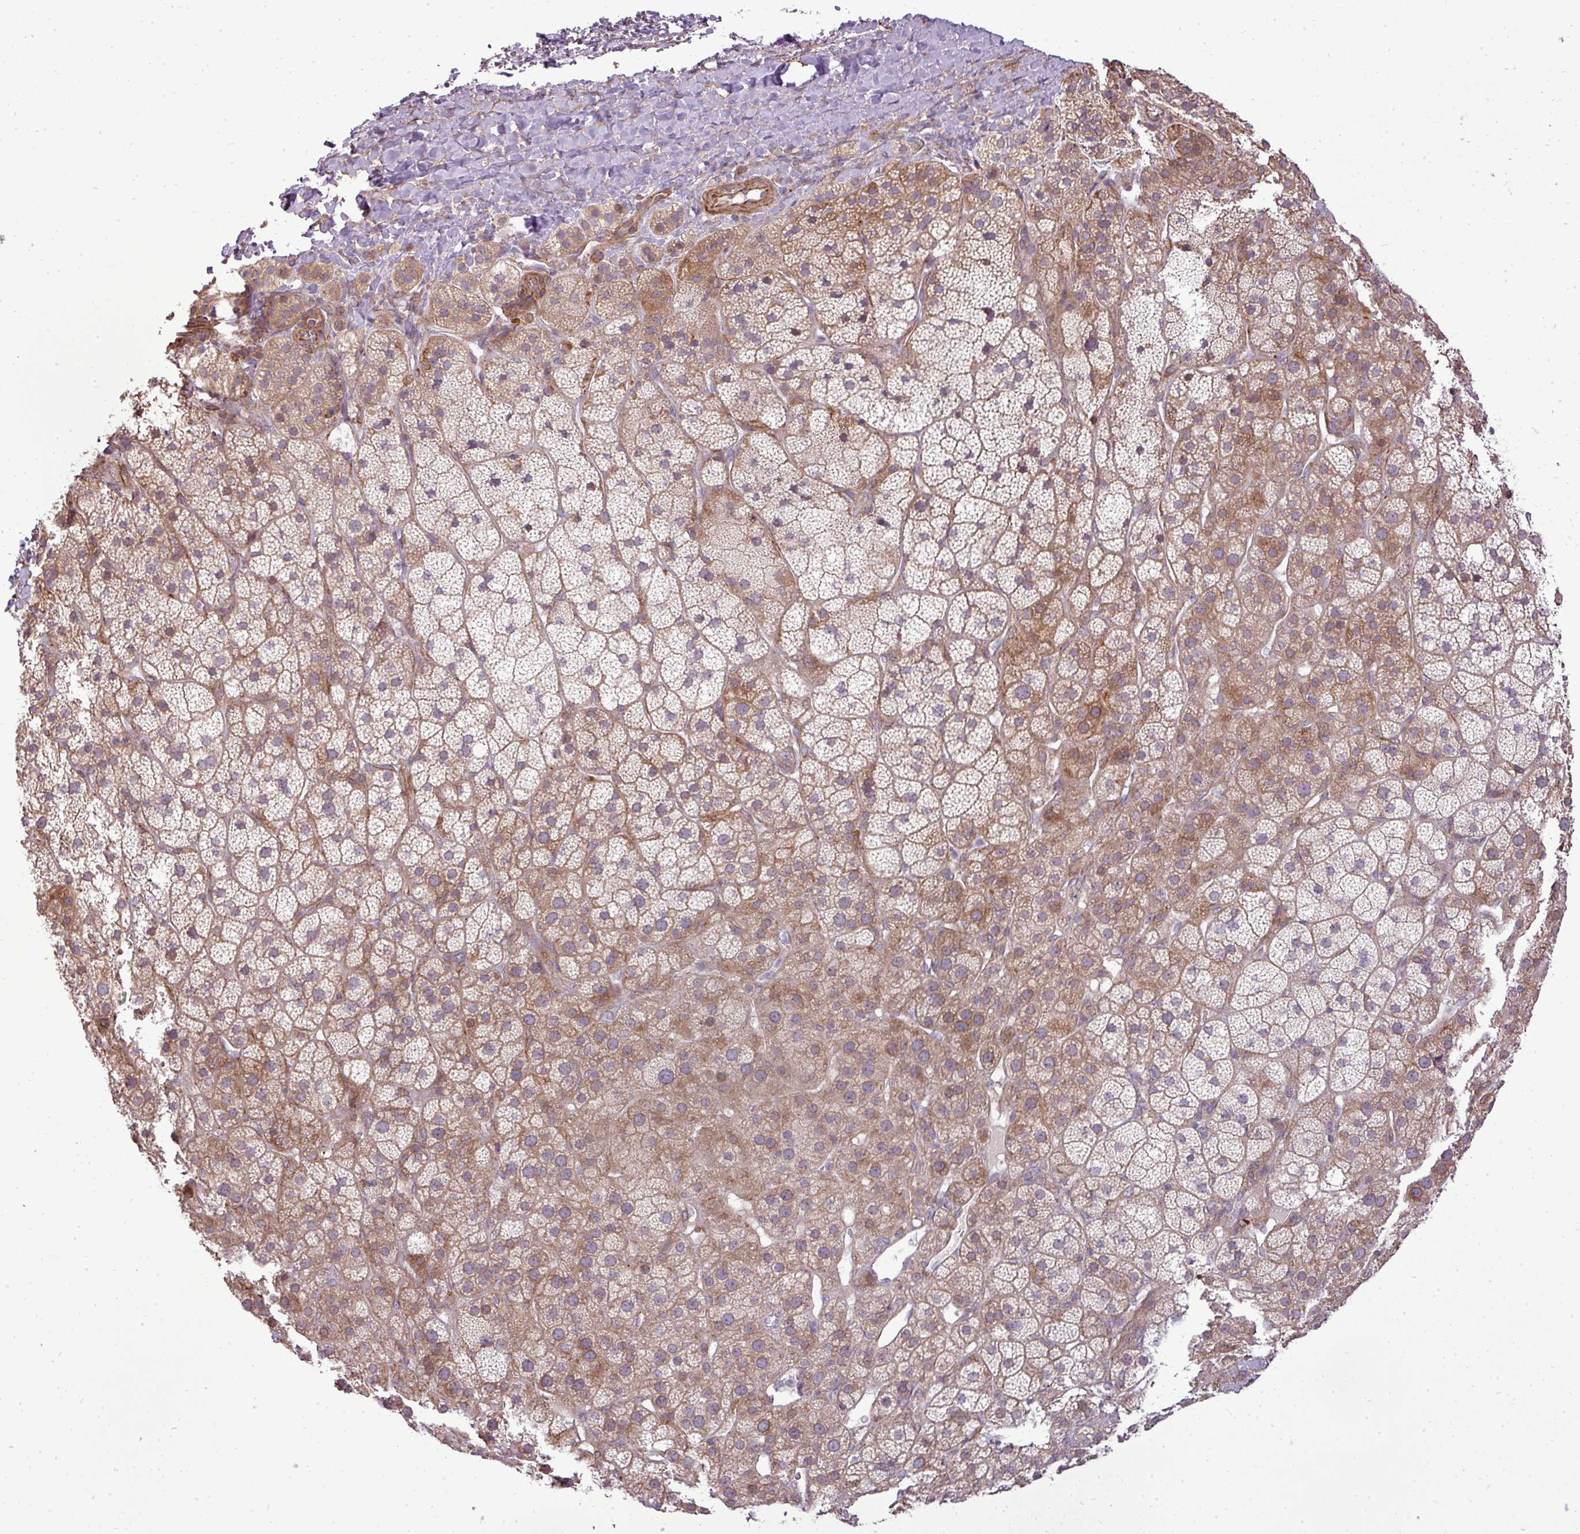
{"staining": {"intensity": "moderate", "quantity": "25%-75%", "location": "cytoplasmic/membranous"}, "tissue": "adrenal gland", "cell_type": "Glandular cells", "image_type": "normal", "snomed": [{"axis": "morphology", "description": "Normal tissue, NOS"}, {"axis": "topography", "description": "Adrenal gland"}], "caption": "Glandular cells exhibit medium levels of moderate cytoplasmic/membranous expression in approximately 25%-75% of cells in normal adrenal gland.", "gene": "PDRG1", "patient": {"sex": "female", "age": 70}}